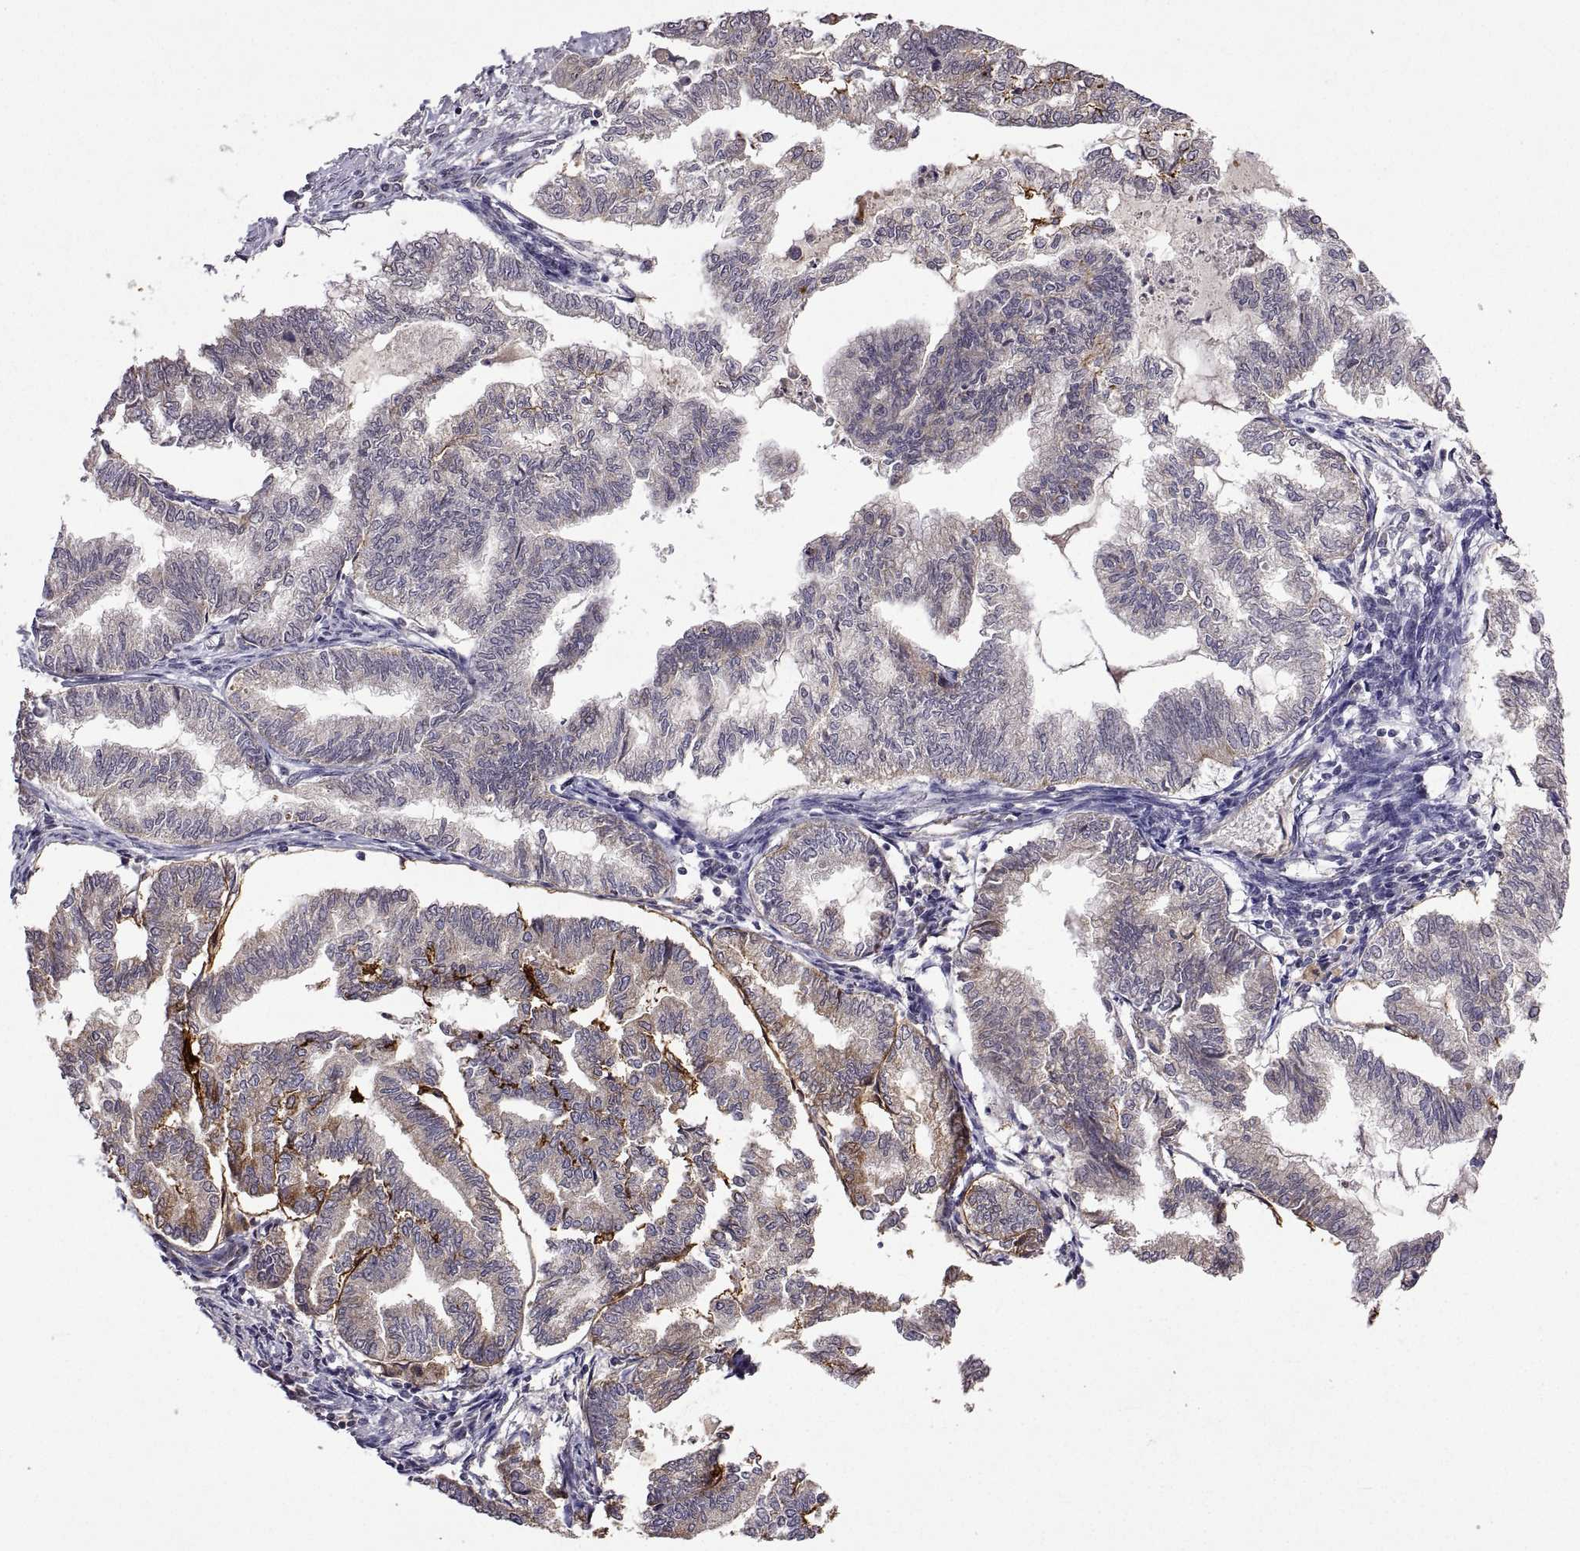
{"staining": {"intensity": "strong", "quantity": "<25%", "location": "cytoplasmic/membranous"}, "tissue": "endometrial cancer", "cell_type": "Tumor cells", "image_type": "cancer", "snomed": [{"axis": "morphology", "description": "Adenocarcinoma, NOS"}, {"axis": "topography", "description": "Endometrium"}], "caption": "This micrograph shows endometrial cancer stained with immunohistochemistry (IHC) to label a protein in brown. The cytoplasmic/membranous of tumor cells show strong positivity for the protein. Nuclei are counter-stained blue.", "gene": "LAMA1", "patient": {"sex": "female", "age": 79}}